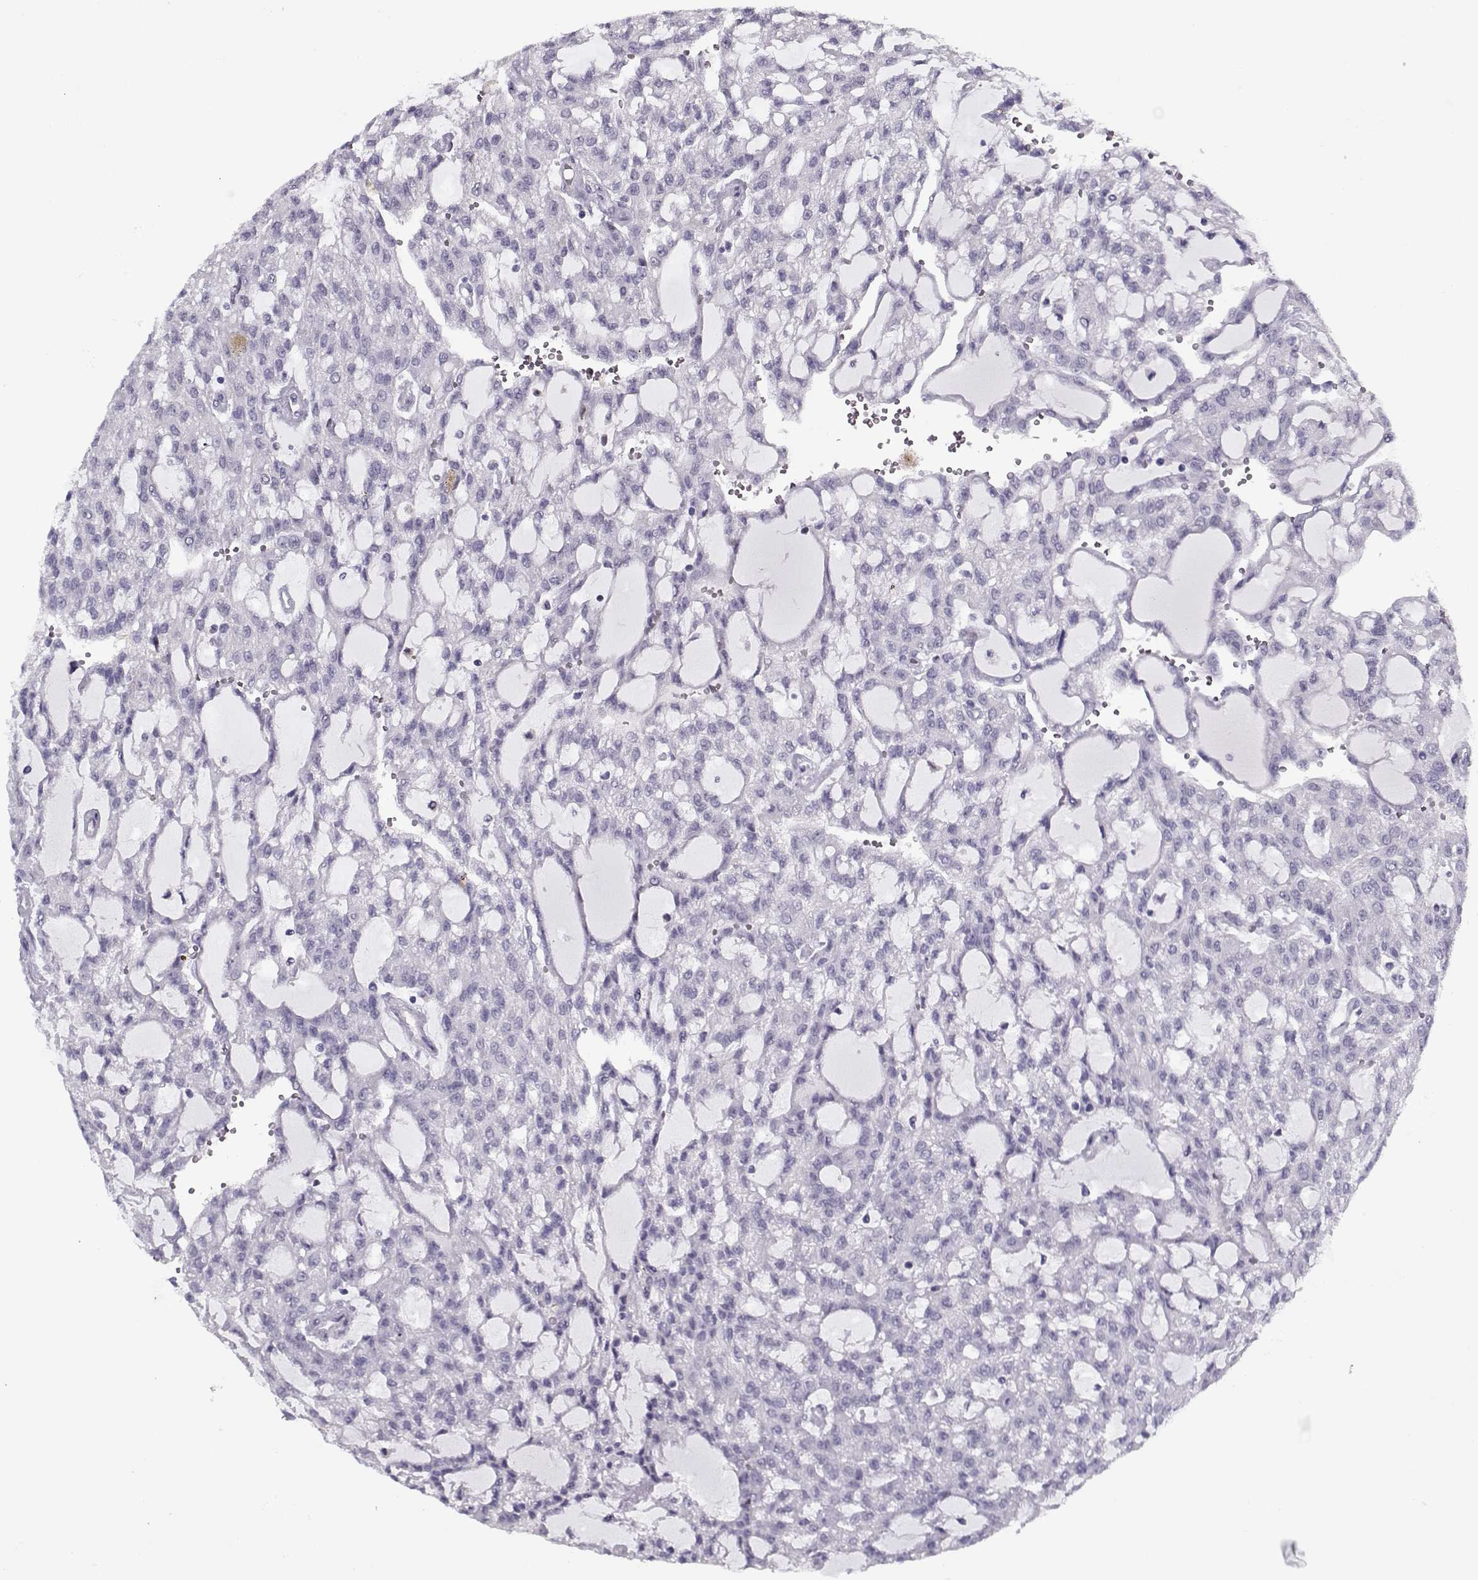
{"staining": {"intensity": "negative", "quantity": "none", "location": "none"}, "tissue": "renal cancer", "cell_type": "Tumor cells", "image_type": "cancer", "snomed": [{"axis": "morphology", "description": "Adenocarcinoma, NOS"}, {"axis": "topography", "description": "Kidney"}], "caption": "High power microscopy photomicrograph of an immunohistochemistry (IHC) photomicrograph of renal cancer, revealing no significant expression in tumor cells.", "gene": "CIBAR1", "patient": {"sex": "male", "age": 63}}